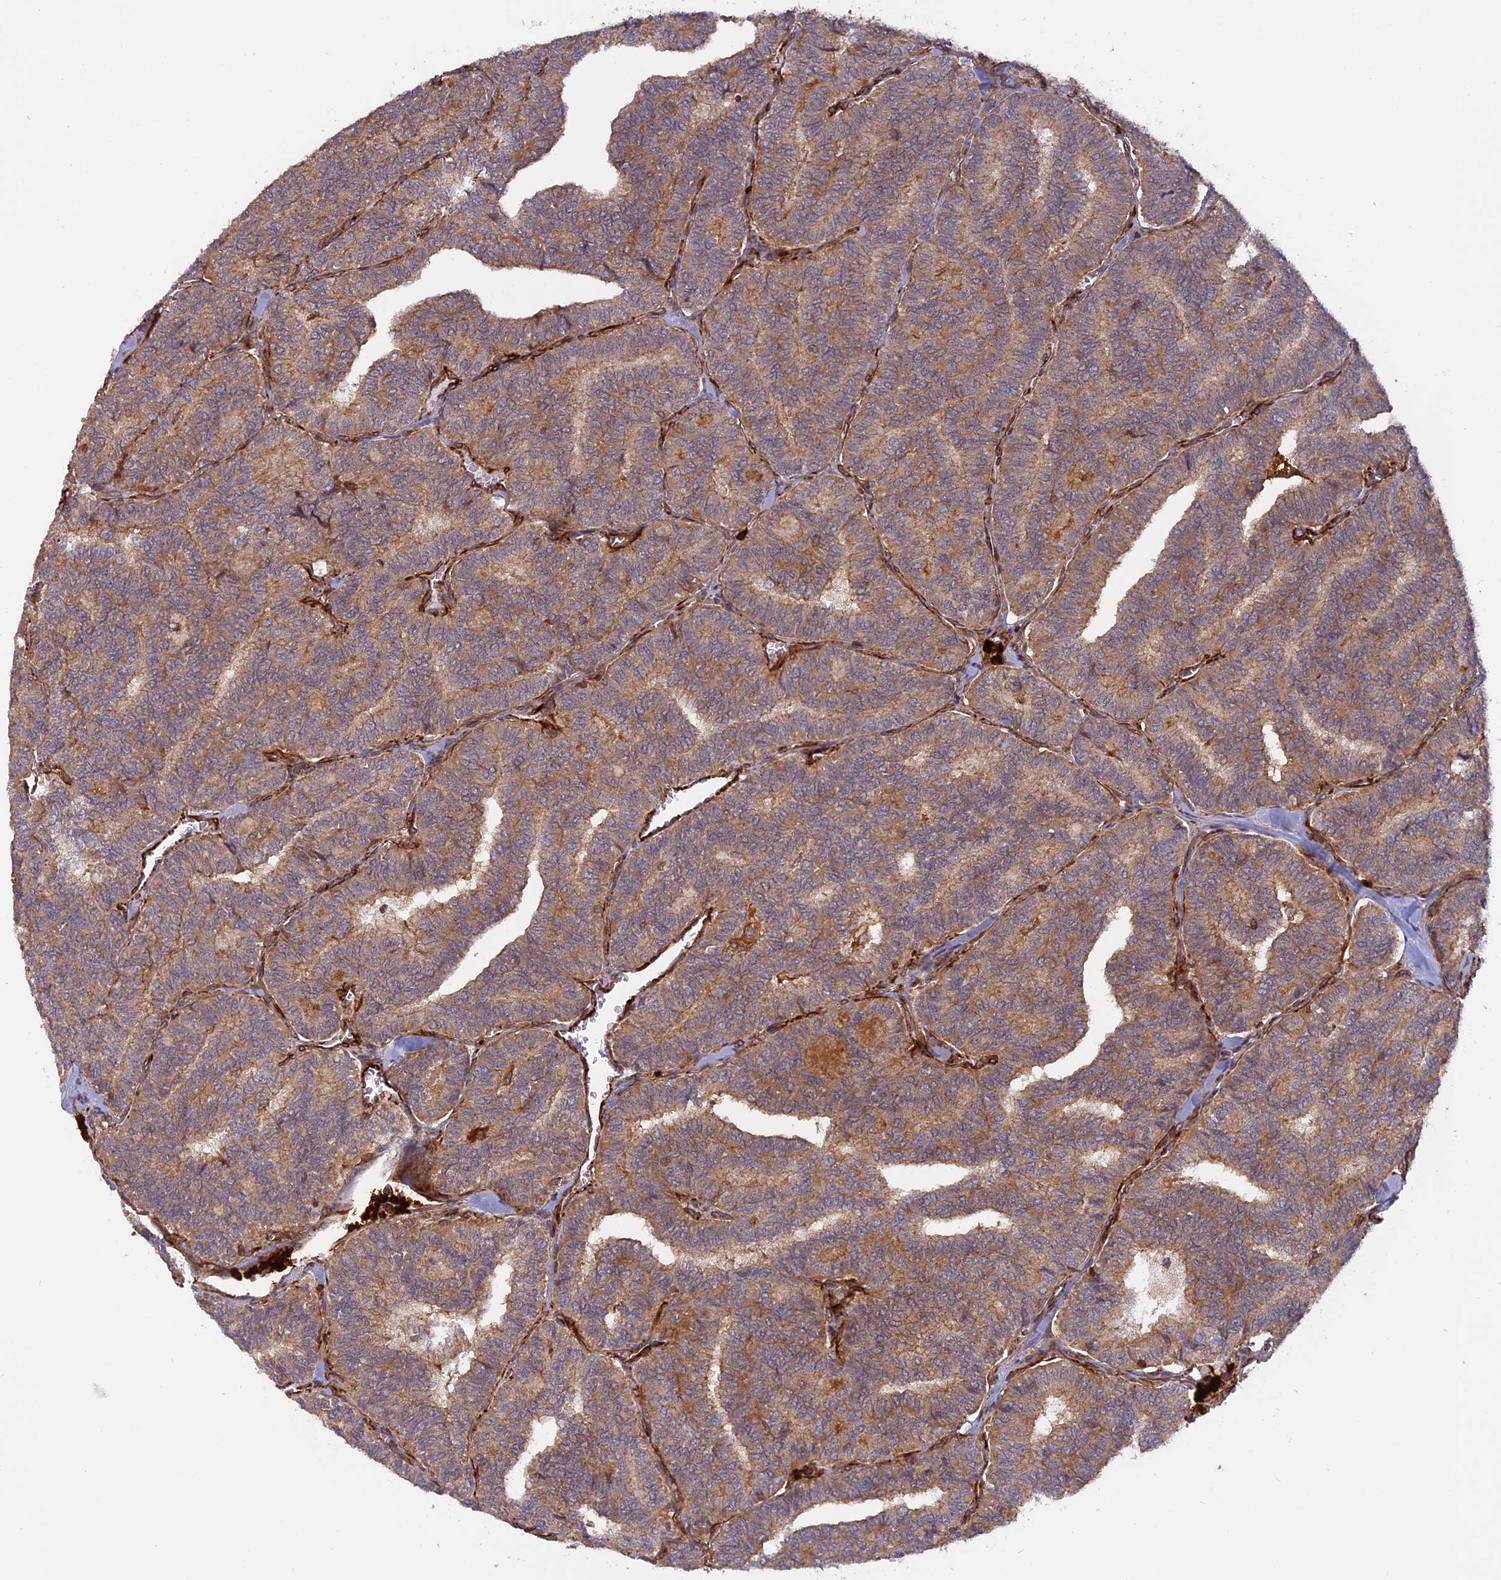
{"staining": {"intensity": "moderate", "quantity": ">75%", "location": "cytoplasmic/membranous"}, "tissue": "thyroid cancer", "cell_type": "Tumor cells", "image_type": "cancer", "snomed": [{"axis": "morphology", "description": "Papillary adenocarcinoma, NOS"}, {"axis": "topography", "description": "Thyroid gland"}], "caption": "Immunohistochemistry (IHC) micrograph of neoplastic tissue: human thyroid cancer (papillary adenocarcinoma) stained using immunohistochemistry reveals medium levels of moderate protein expression localized specifically in the cytoplasmic/membranous of tumor cells, appearing as a cytoplasmic/membranous brown color.", "gene": "PHLDB3", "patient": {"sex": "female", "age": 35}}